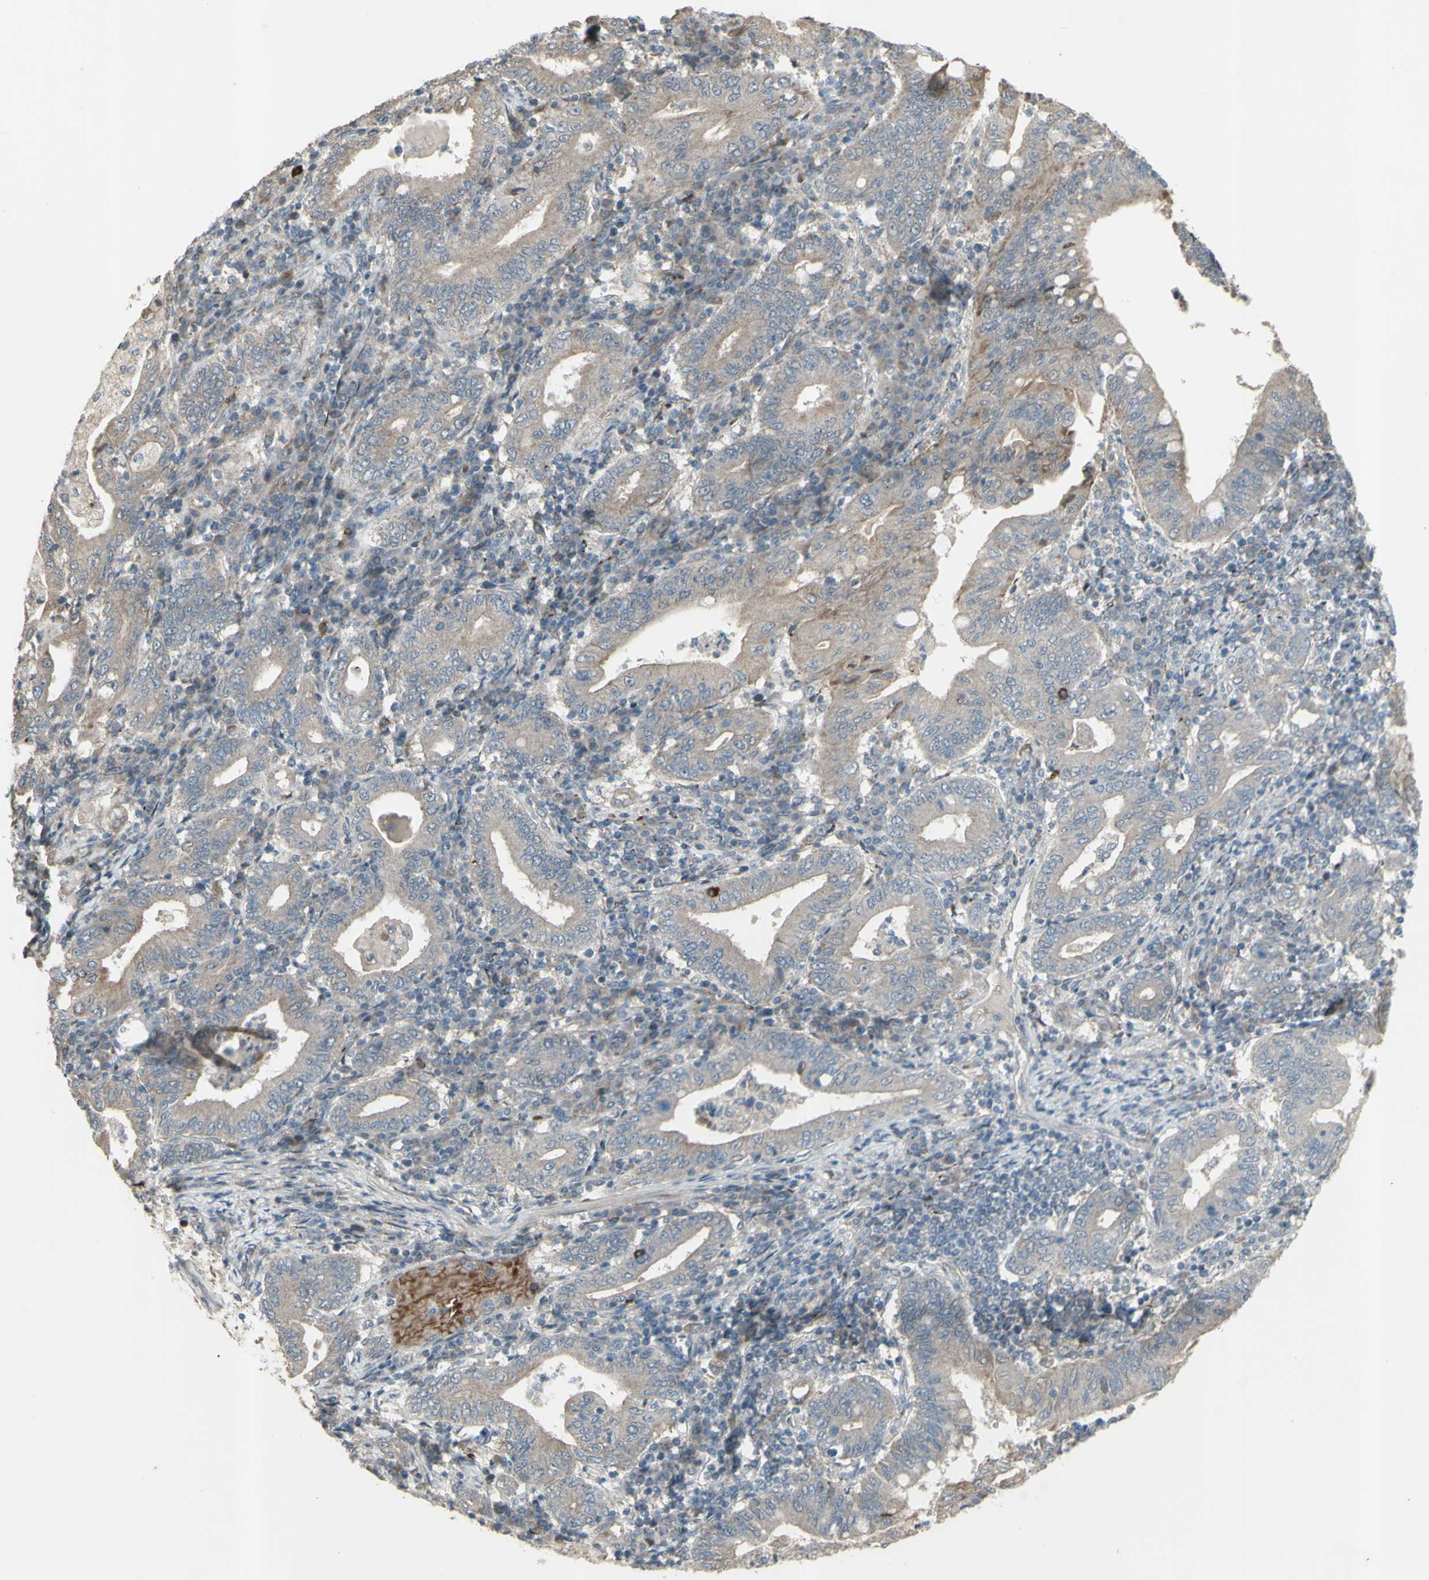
{"staining": {"intensity": "weak", "quantity": ">75%", "location": "cytoplasmic/membranous"}, "tissue": "stomach cancer", "cell_type": "Tumor cells", "image_type": "cancer", "snomed": [{"axis": "morphology", "description": "Normal tissue, NOS"}, {"axis": "morphology", "description": "Adenocarcinoma, NOS"}, {"axis": "topography", "description": "Esophagus"}, {"axis": "topography", "description": "Stomach, upper"}, {"axis": "topography", "description": "Peripheral nerve tissue"}], "caption": "Protein expression analysis of stomach cancer reveals weak cytoplasmic/membranous expression in about >75% of tumor cells.", "gene": "GRAMD1B", "patient": {"sex": "male", "age": 62}}